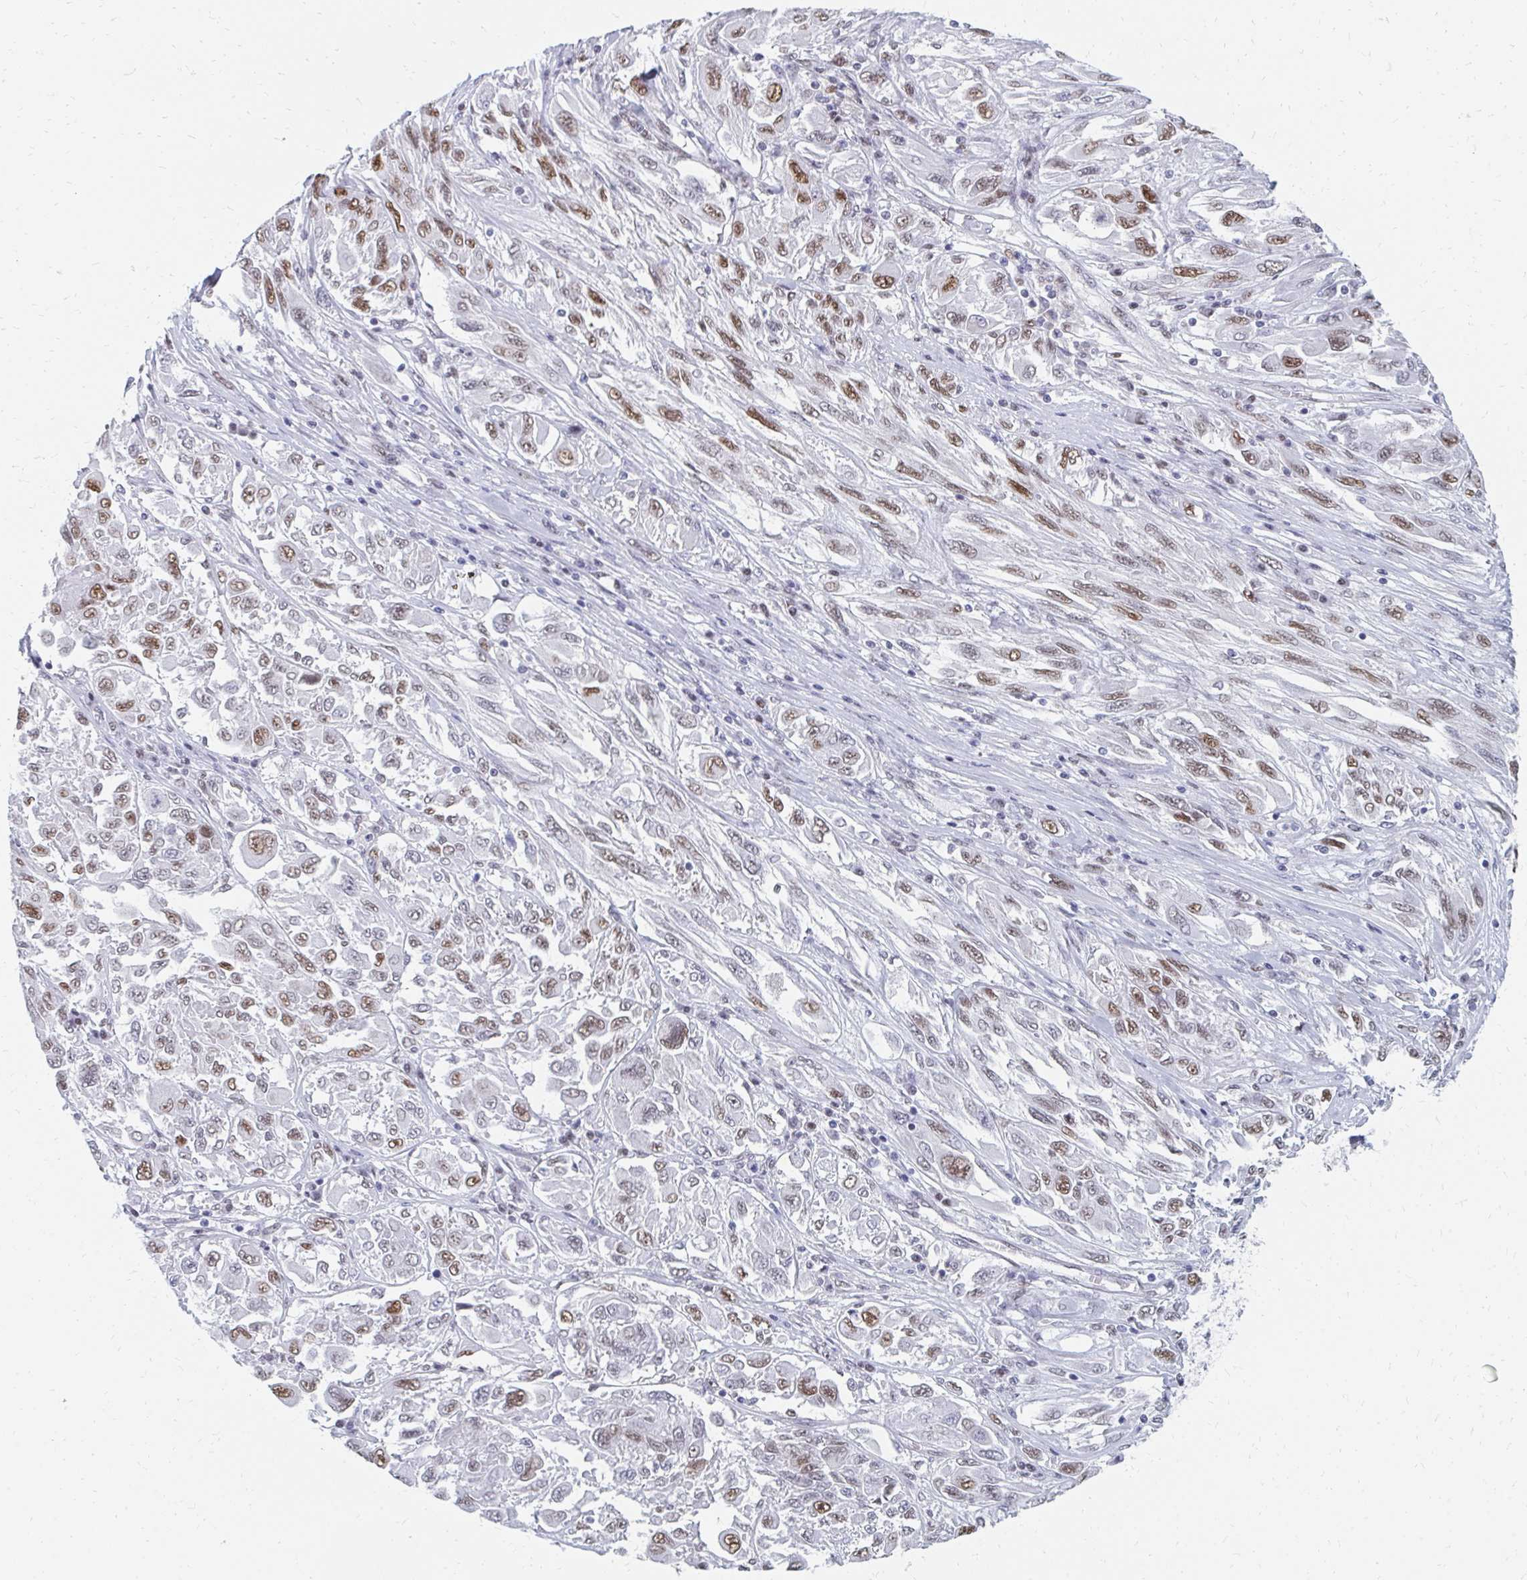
{"staining": {"intensity": "moderate", "quantity": ">75%", "location": "nuclear"}, "tissue": "melanoma", "cell_type": "Tumor cells", "image_type": "cancer", "snomed": [{"axis": "morphology", "description": "Malignant melanoma, NOS"}, {"axis": "topography", "description": "Skin"}], "caption": "Immunohistochemical staining of human malignant melanoma shows medium levels of moderate nuclear positivity in approximately >75% of tumor cells.", "gene": "PLK3", "patient": {"sex": "female", "age": 91}}